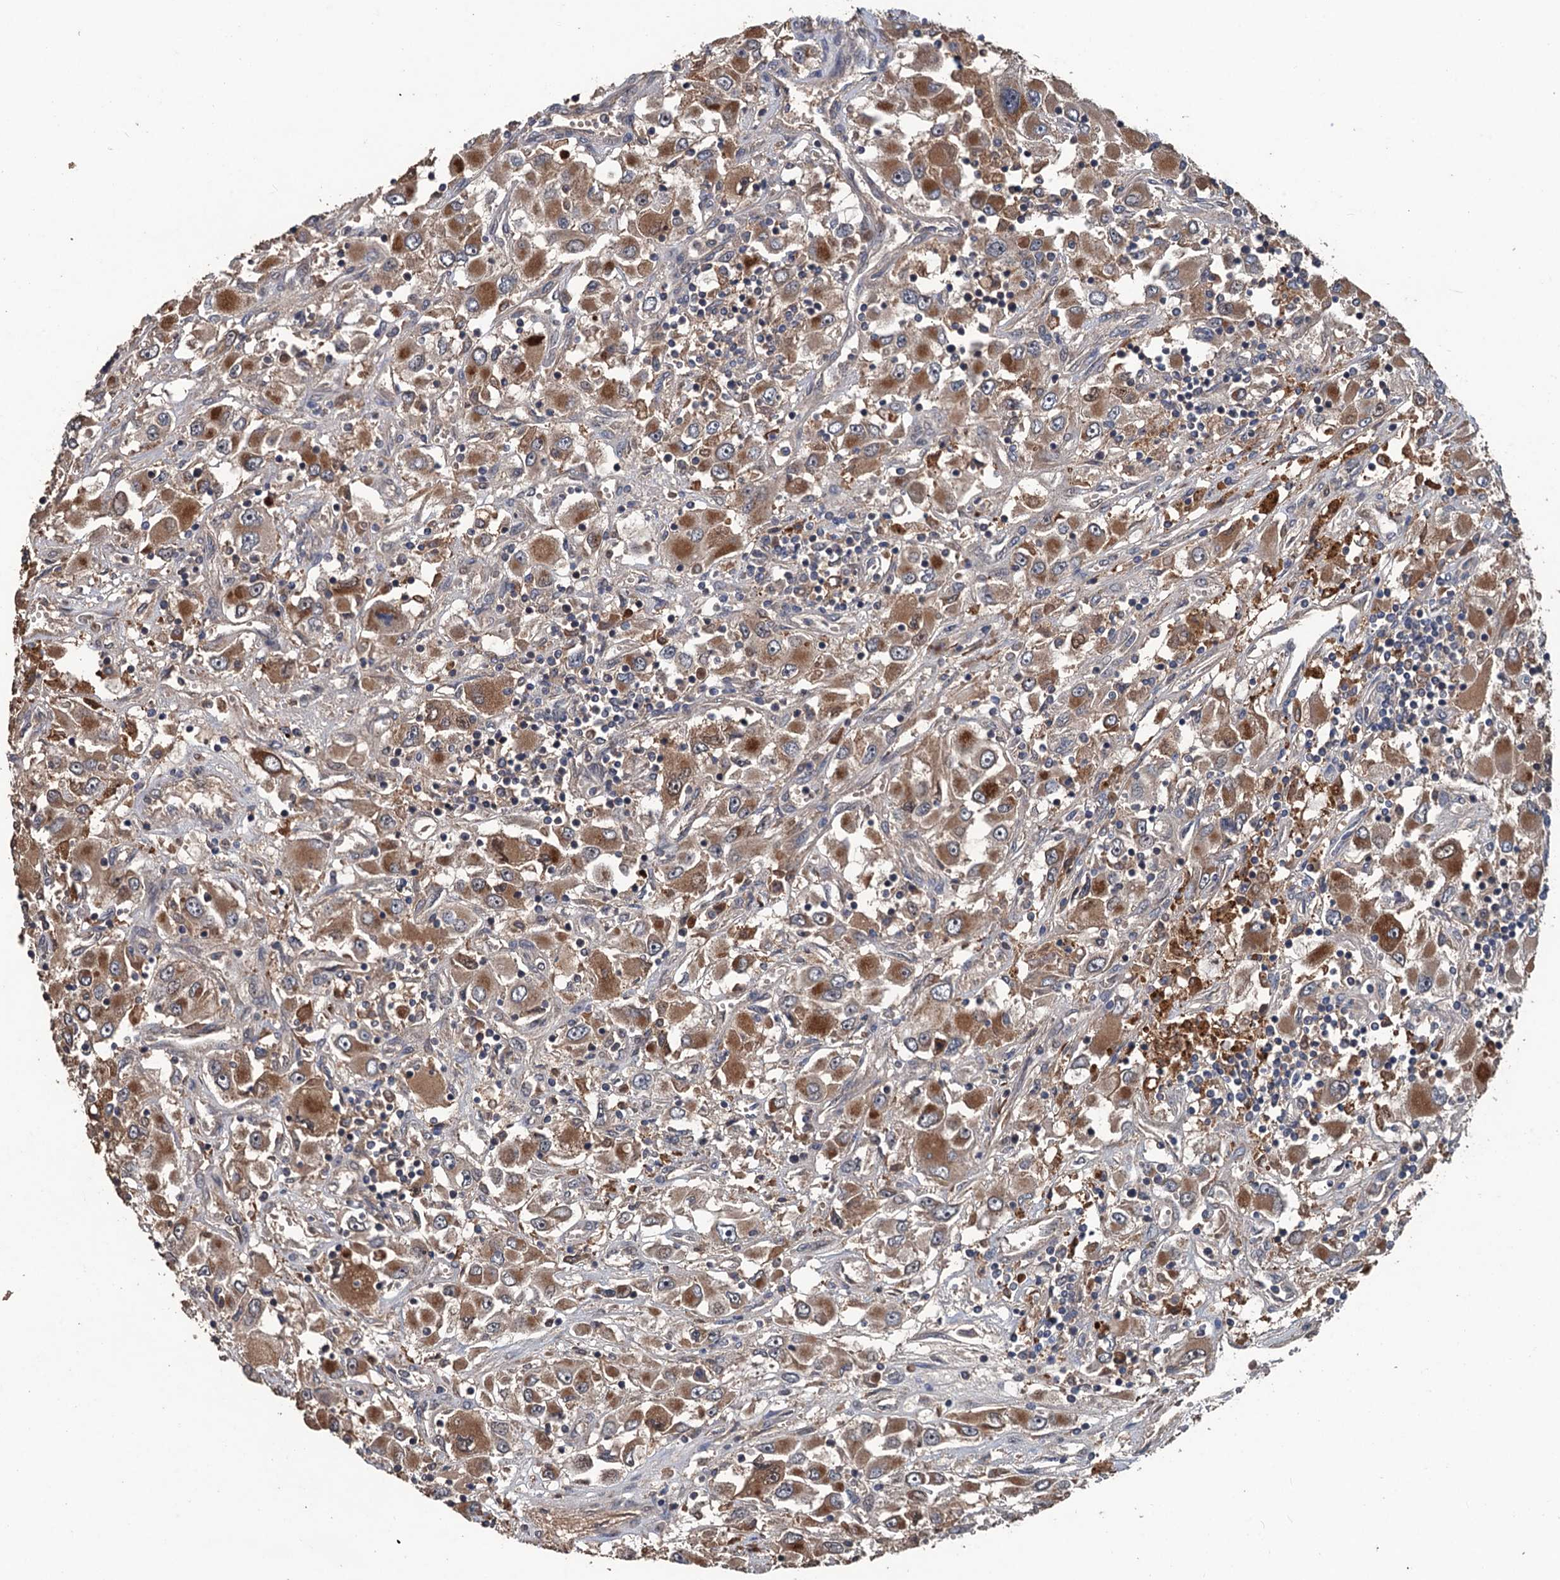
{"staining": {"intensity": "moderate", "quantity": ">75%", "location": "cytoplasmic/membranous"}, "tissue": "renal cancer", "cell_type": "Tumor cells", "image_type": "cancer", "snomed": [{"axis": "morphology", "description": "Adenocarcinoma, NOS"}, {"axis": "topography", "description": "Kidney"}], "caption": "Moderate cytoplasmic/membranous positivity for a protein is seen in about >75% of tumor cells of renal adenocarcinoma using IHC.", "gene": "ZNF438", "patient": {"sex": "female", "age": 52}}